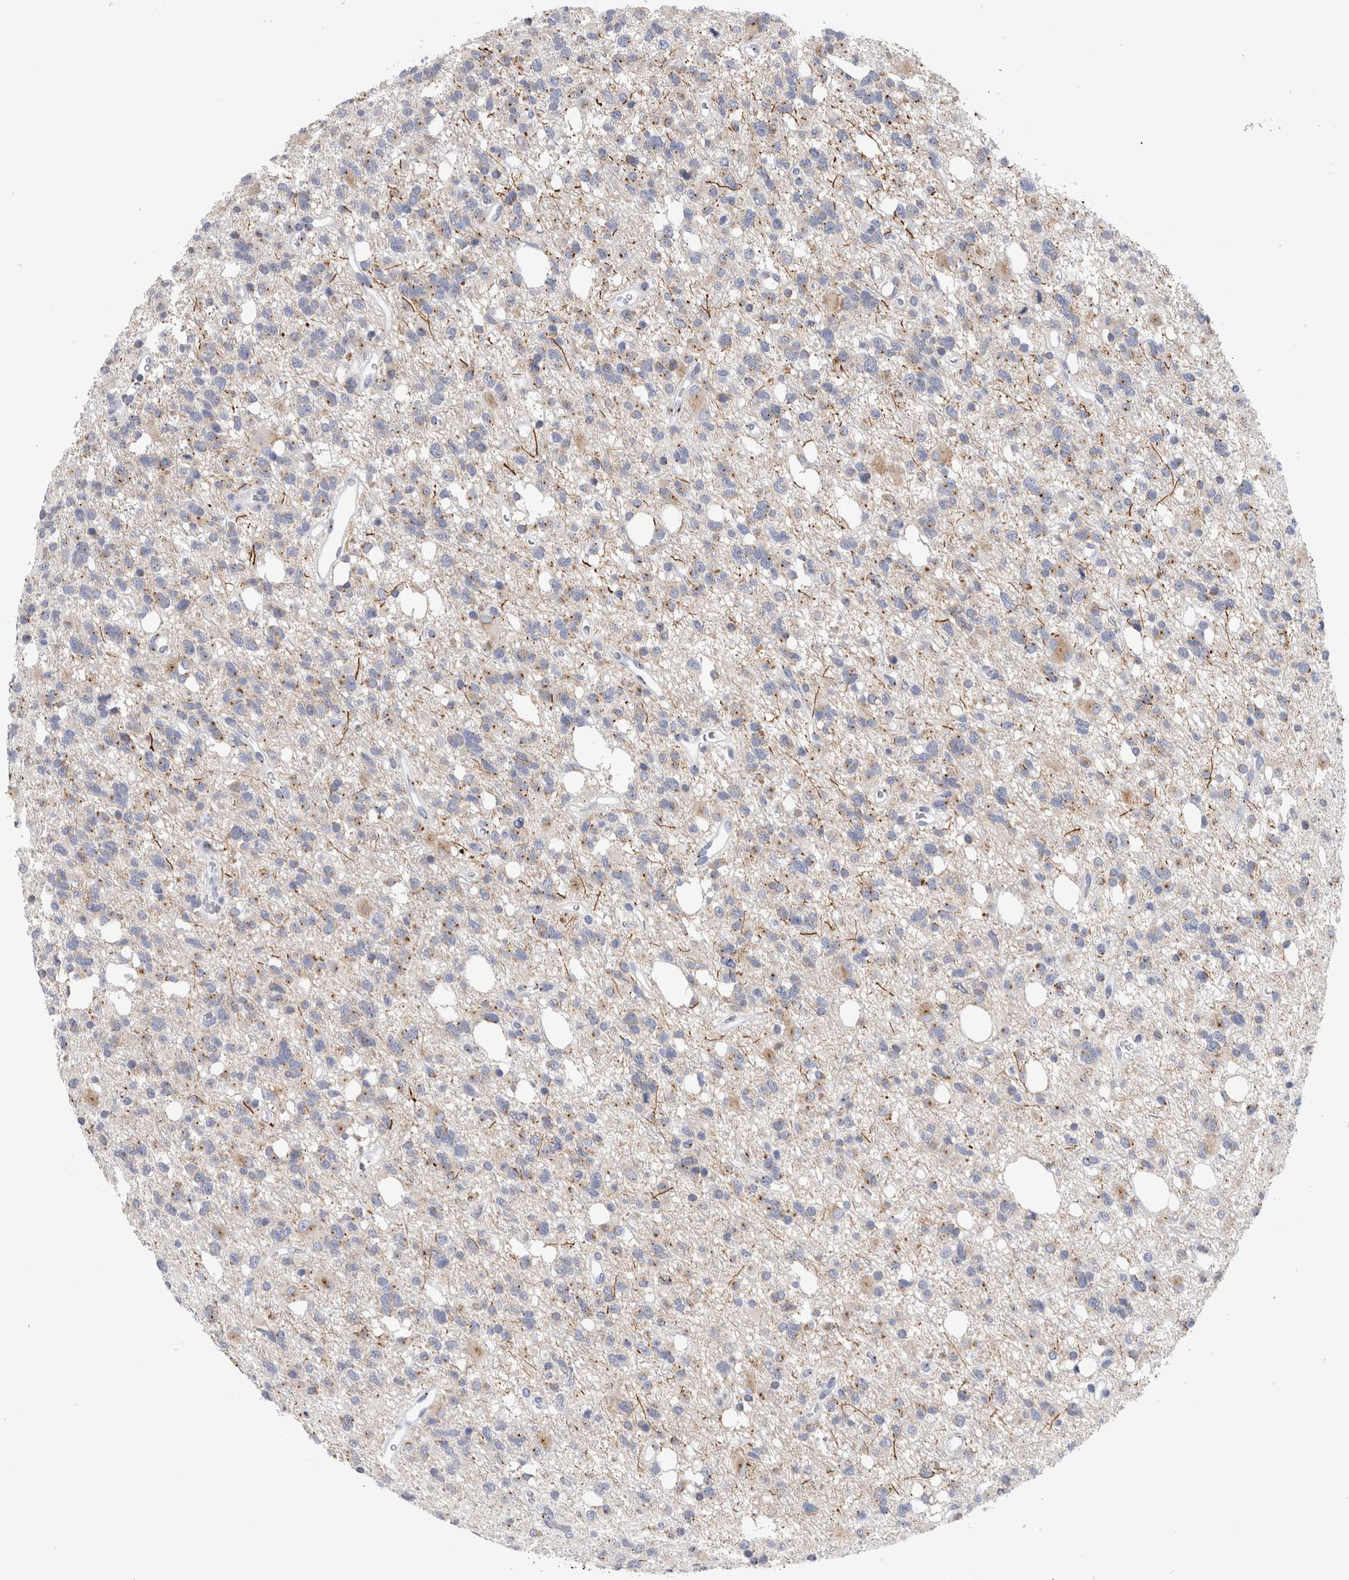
{"staining": {"intensity": "weak", "quantity": "<25%", "location": "cytoplasmic/membranous"}, "tissue": "glioma", "cell_type": "Tumor cells", "image_type": "cancer", "snomed": [{"axis": "morphology", "description": "Glioma, malignant, High grade"}, {"axis": "topography", "description": "Brain"}], "caption": "IHC of glioma exhibits no positivity in tumor cells.", "gene": "AKAP9", "patient": {"sex": "female", "age": 62}}